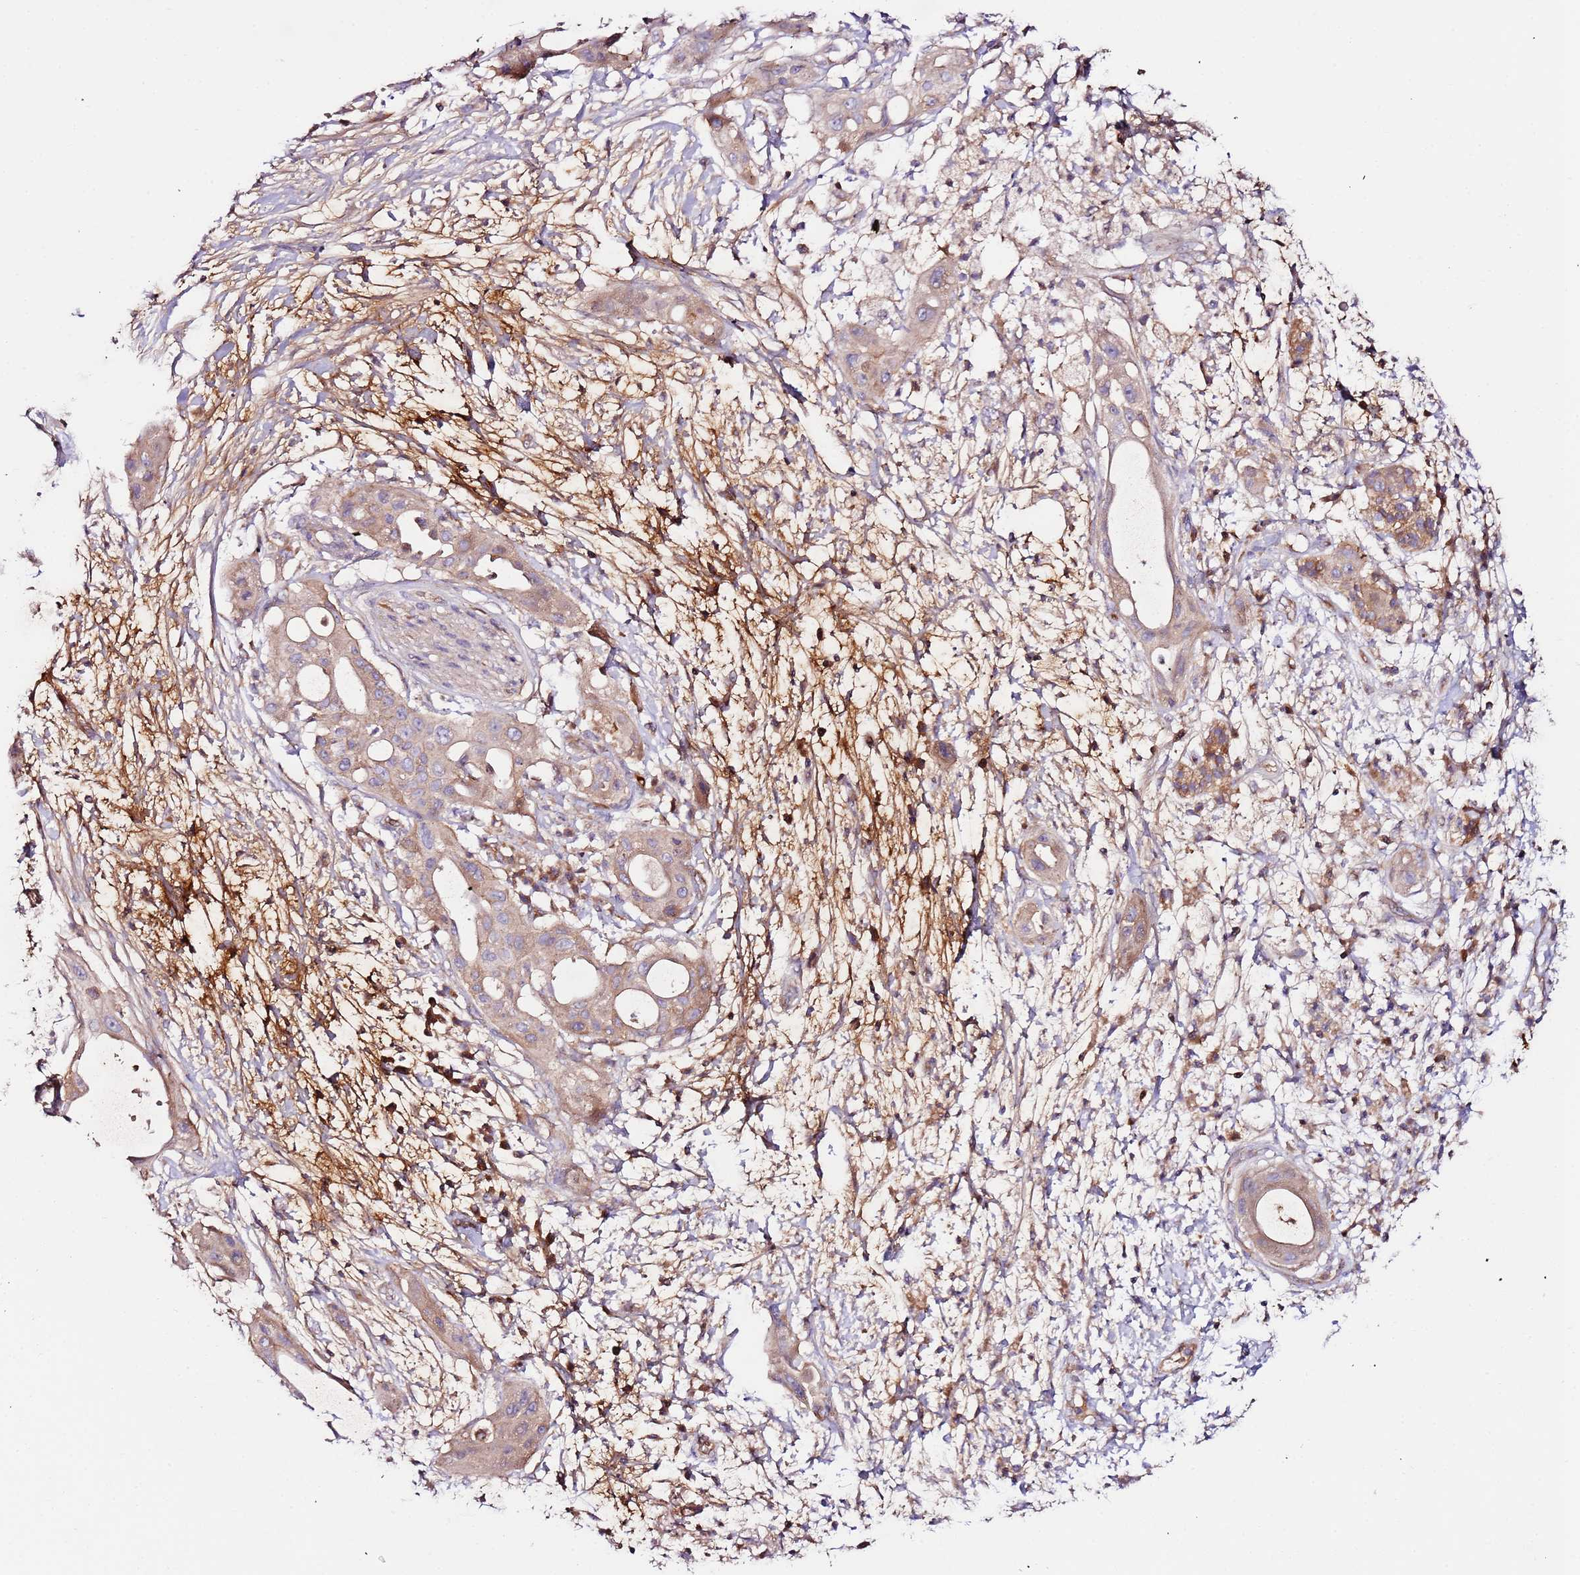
{"staining": {"intensity": "moderate", "quantity": ">75%", "location": "cytoplasmic/membranous"}, "tissue": "pancreatic cancer", "cell_type": "Tumor cells", "image_type": "cancer", "snomed": [{"axis": "morphology", "description": "Adenocarcinoma, NOS"}, {"axis": "topography", "description": "Pancreas"}], "caption": "Pancreatic cancer (adenocarcinoma) tissue reveals moderate cytoplasmic/membranous positivity in approximately >75% of tumor cells", "gene": "FLVCR1", "patient": {"sex": "male", "age": 68}}